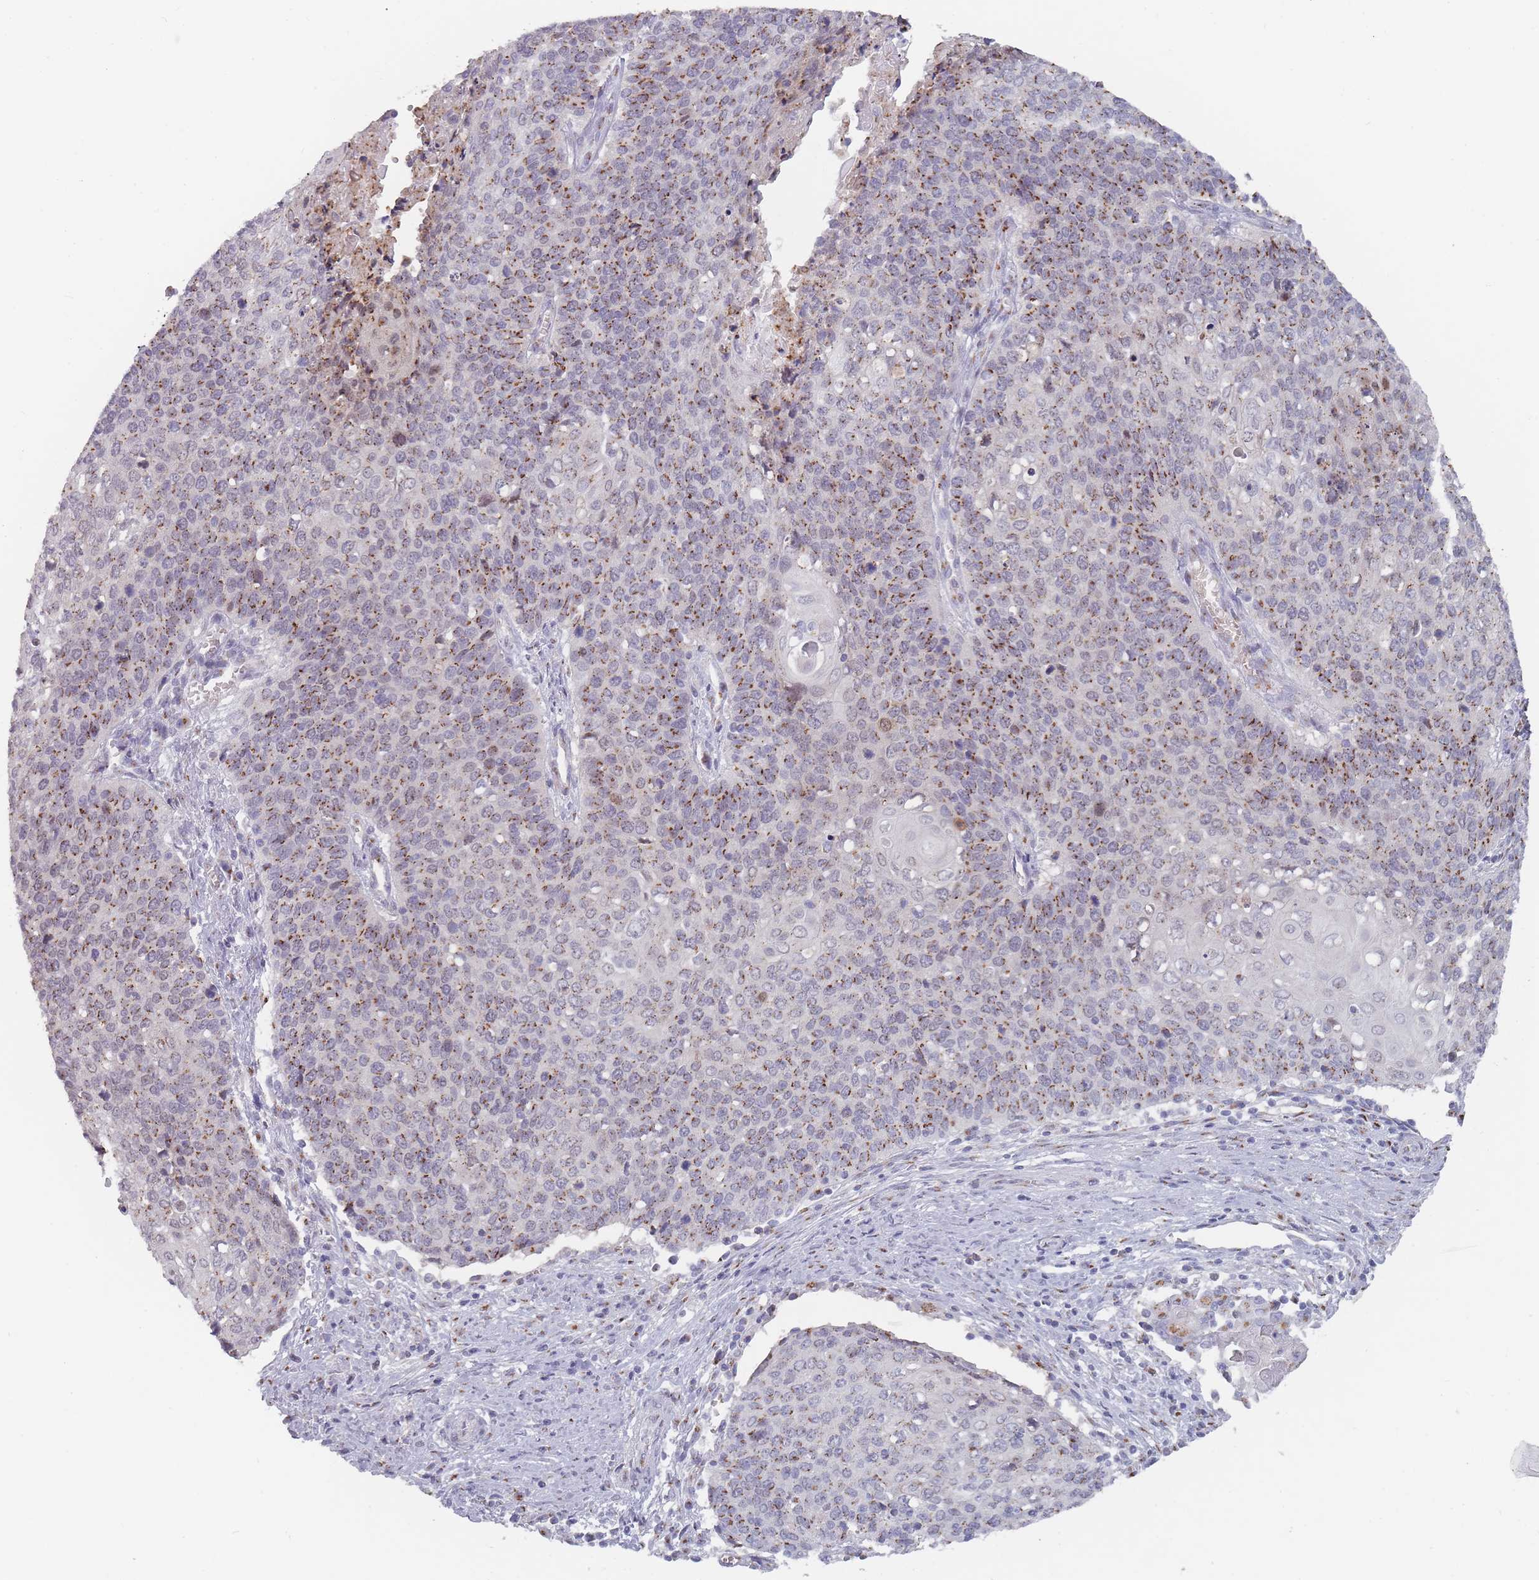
{"staining": {"intensity": "moderate", "quantity": ">75%", "location": "cytoplasmic/membranous"}, "tissue": "cervical cancer", "cell_type": "Tumor cells", "image_type": "cancer", "snomed": [{"axis": "morphology", "description": "Squamous cell carcinoma, NOS"}, {"axis": "topography", "description": "Cervix"}], "caption": "Immunohistochemical staining of human cervical cancer (squamous cell carcinoma) shows medium levels of moderate cytoplasmic/membranous staining in approximately >75% of tumor cells.", "gene": "MAN1B1", "patient": {"sex": "female", "age": 39}}